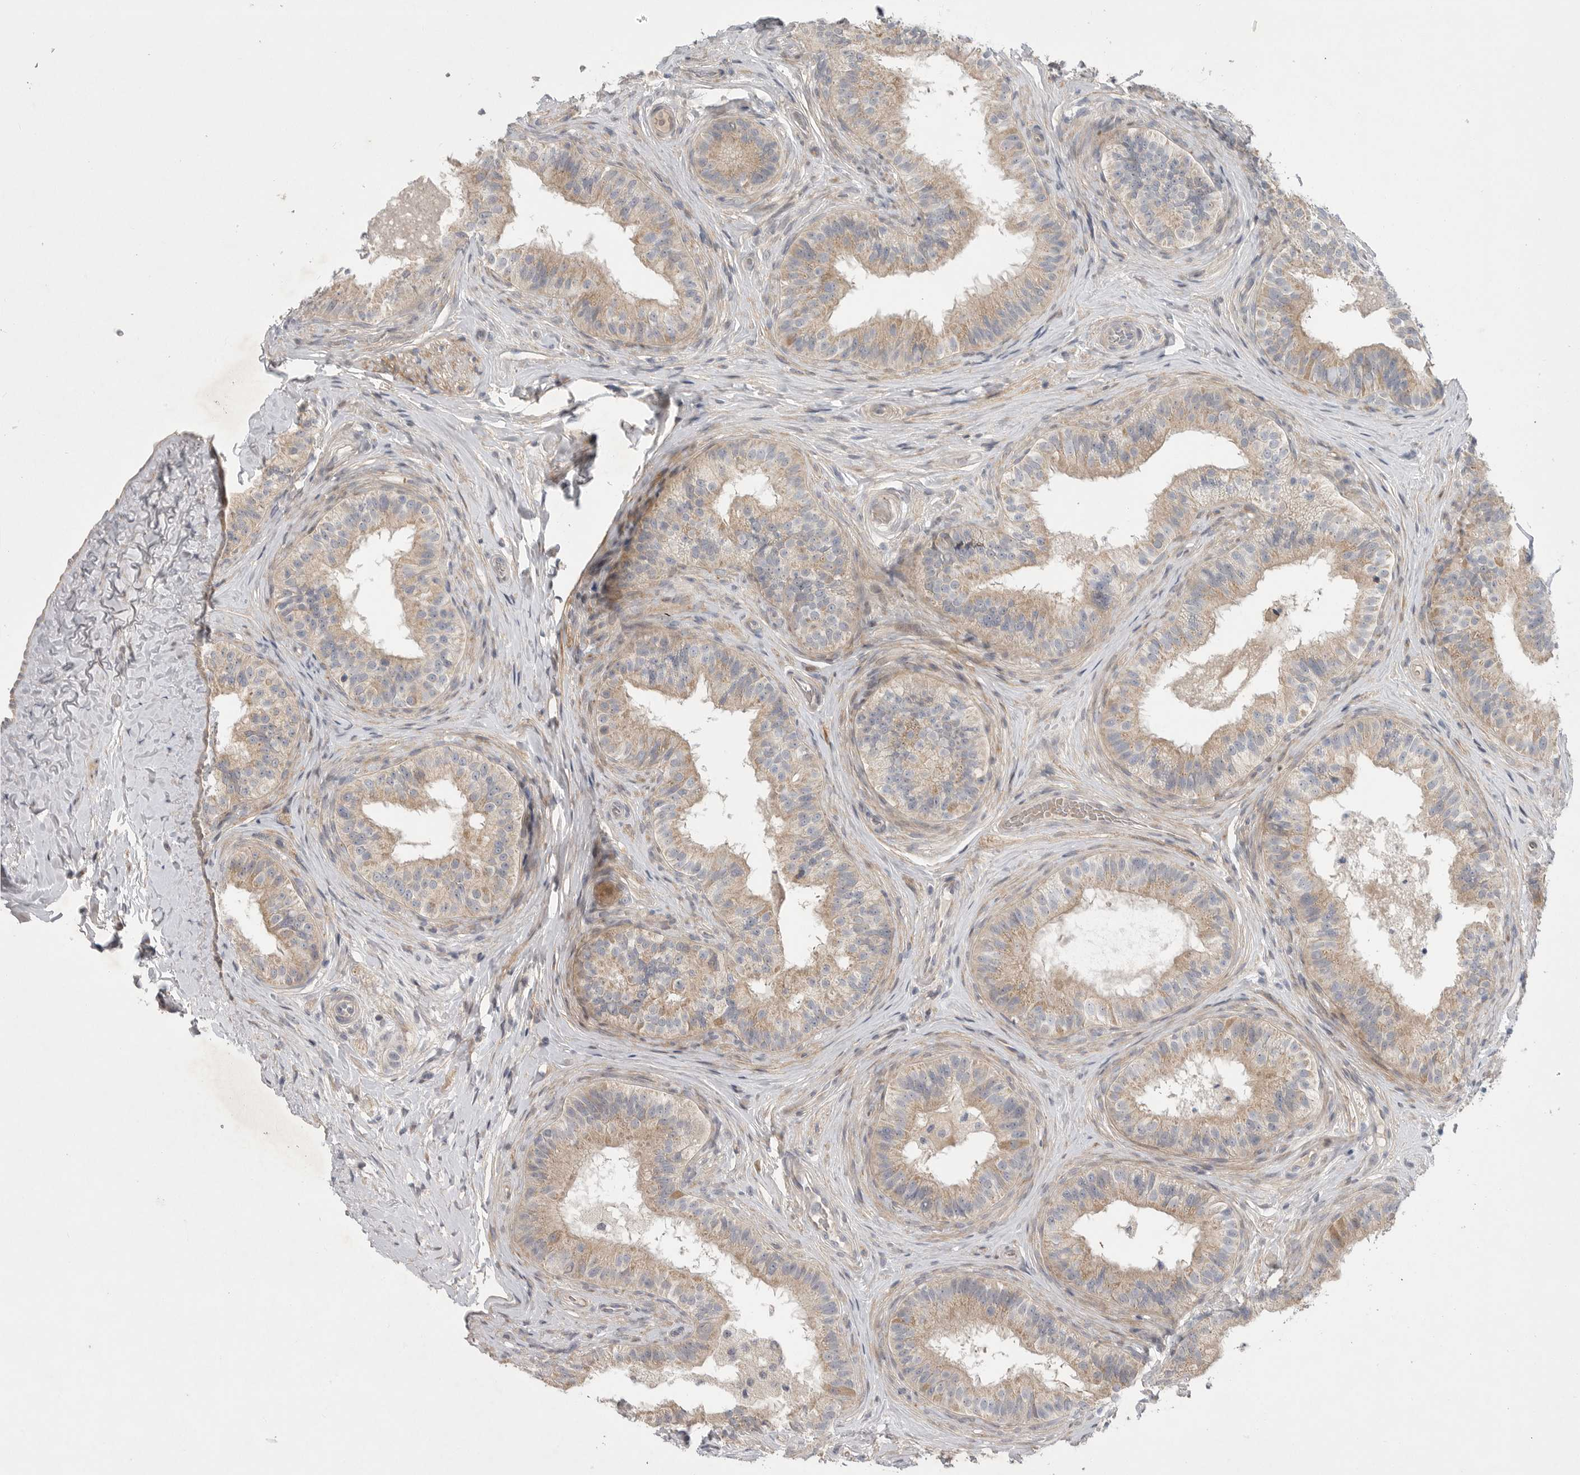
{"staining": {"intensity": "weak", "quantity": "25%-75%", "location": "cytoplasmic/membranous"}, "tissue": "epididymis", "cell_type": "Glandular cells", "image_type": "normal", "snomed": [{"axis": "morphology", "description": "Normal tissue, NOS"}, {"axis": "topography", "description": "Epididymis"}], "caption": "Unremarkable epididymis was stained to show a protein in brown. There is low levels of weak cytoplasmic/membranous positivity in about 25%-75% of glandular cells.", "gene": "FBXO43", "patient": {"sex": "male", "age": 49}}